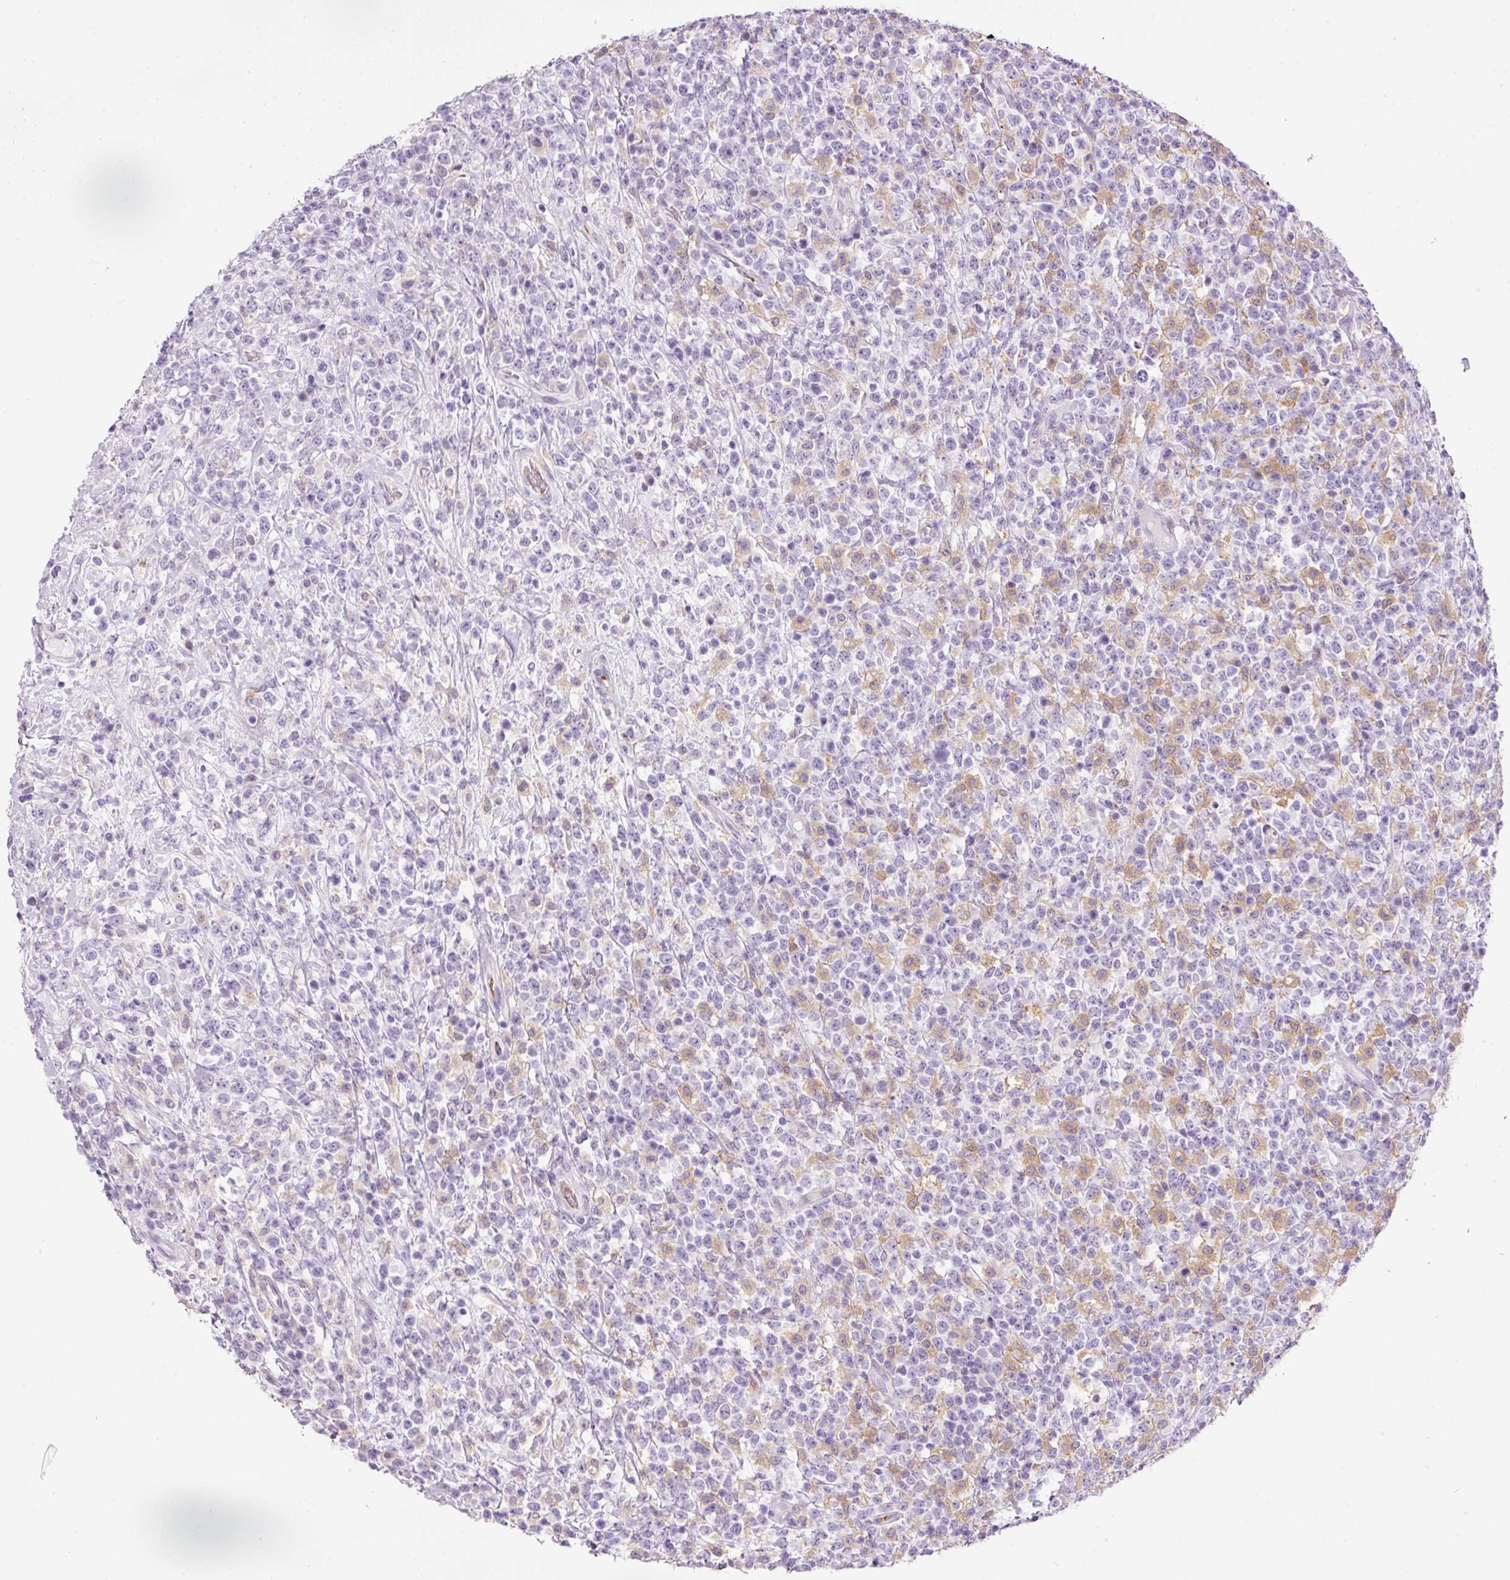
{"staining": {"intensity": "negative", "quantity": "none", "location": "none"}, "tissue": "lymphoma", "cell_type": "Tumor cells", "image_type": "cancer", "snomed": [{"axis": "morphology", "description": "Malignant lymphoma, non-Hodgkin's type, High grade"}, {"axis": "topography", "description": "Colon"}], "caption": "Human lymphoma stained for a protein using immunohistochemistry (IHC) shows no staining in tumor cells.", "gene": "SRC", "patient": {"sex": "female", "age": 53}}